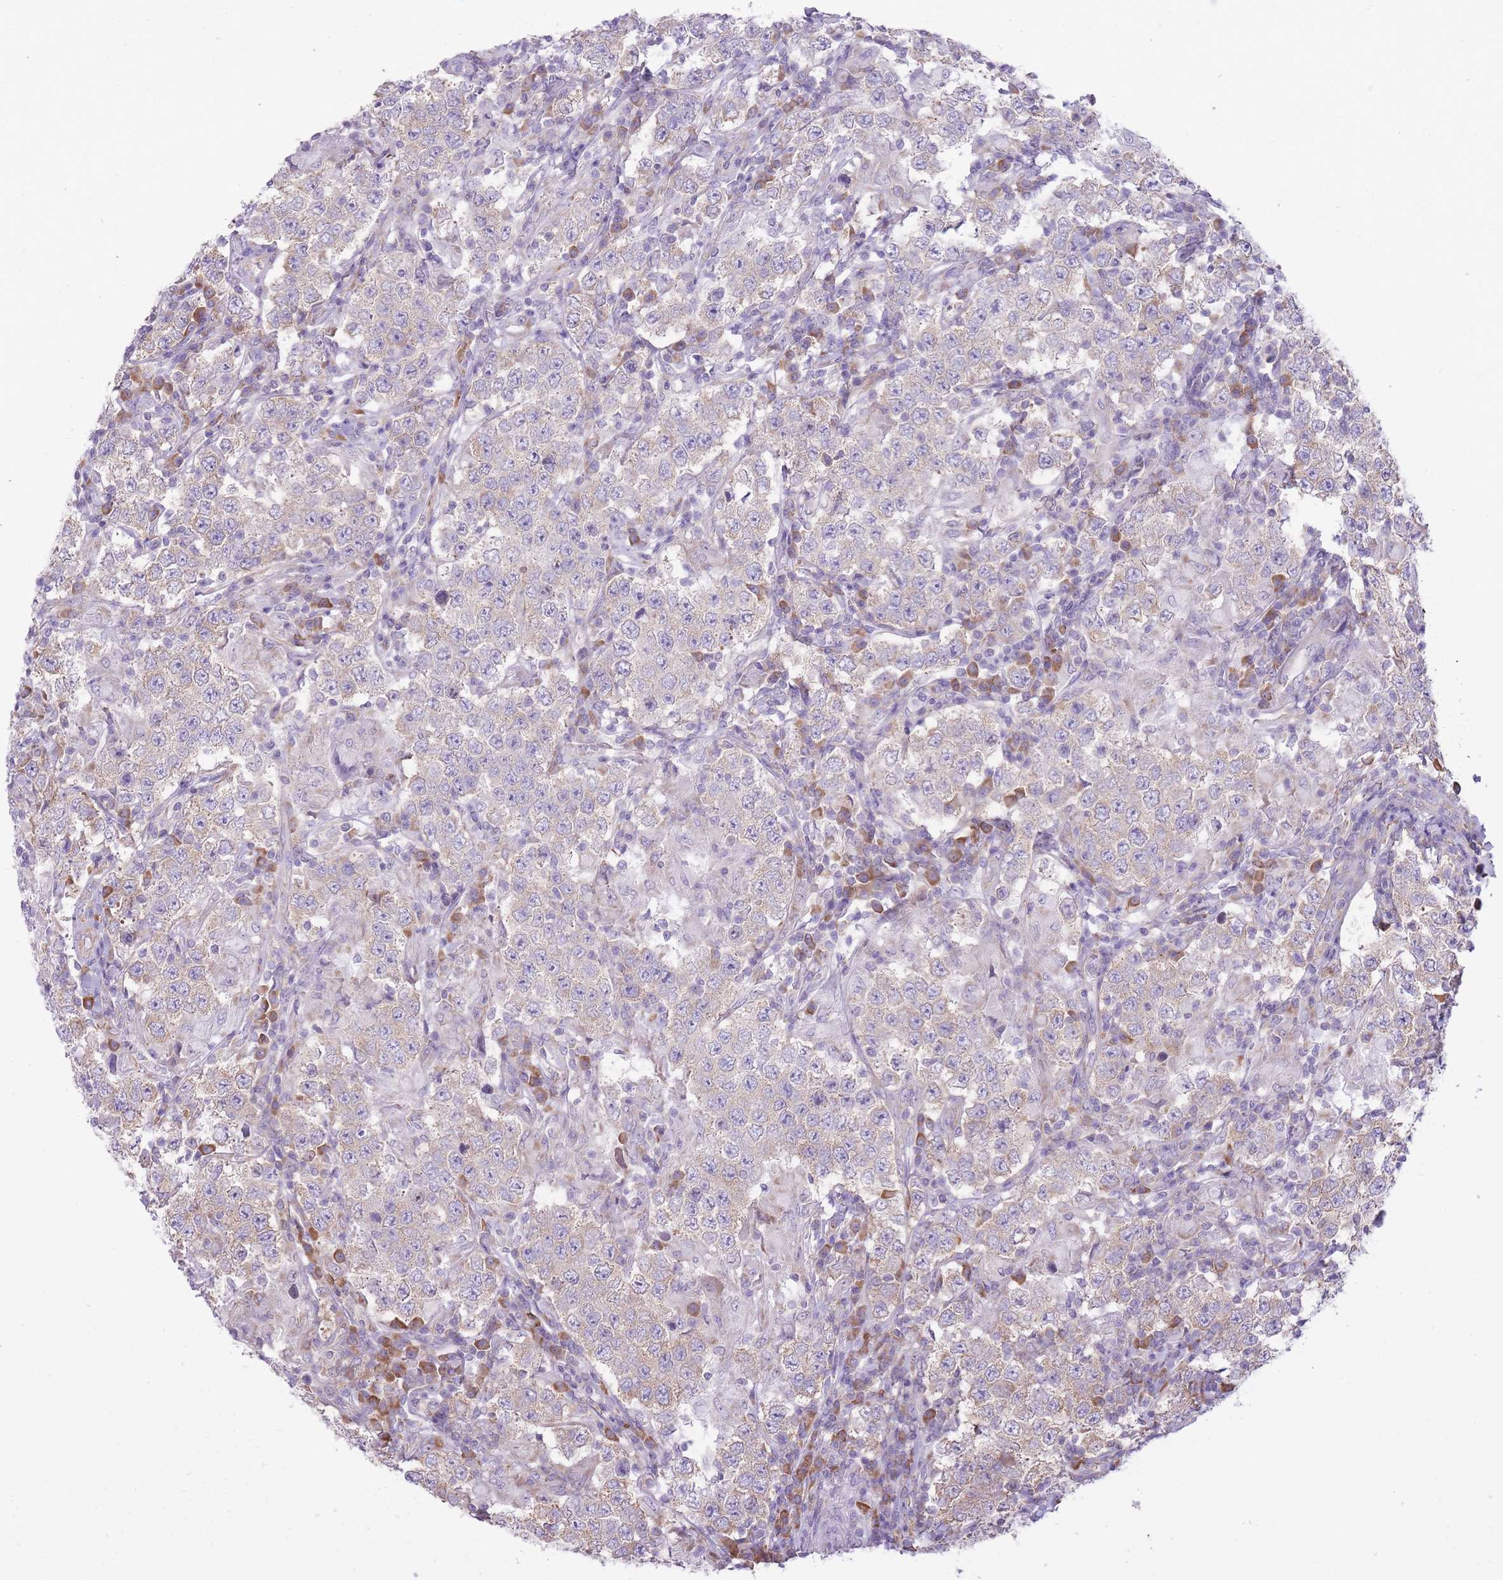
{"staining": {"intensity": "weak", "quantity": "25%-75%", "location": "cytoplasmic/membranous"}, "tissue": "testis cancer", "cell_type": "Tumor cells", "image_type": "cancer", "snomed": [{"axis": "morphology", "description": "Seminoma, NOS"}, {"axis": "morphology", "description": "Carcinoma, Embryonal, NOS"}, {"axis": "topography", "description": "Testis"}], "caption": "IHC (DAB (3,3'-diaminobenzidine)) staining of human embryonal carcinoma (testis) demonstrates weak cytoplasmic/membranous protein expression in approximately 25%-75% of tumor cells.", "gene": "ZNF501", "patient": {"sex": "male", "age": 41}}